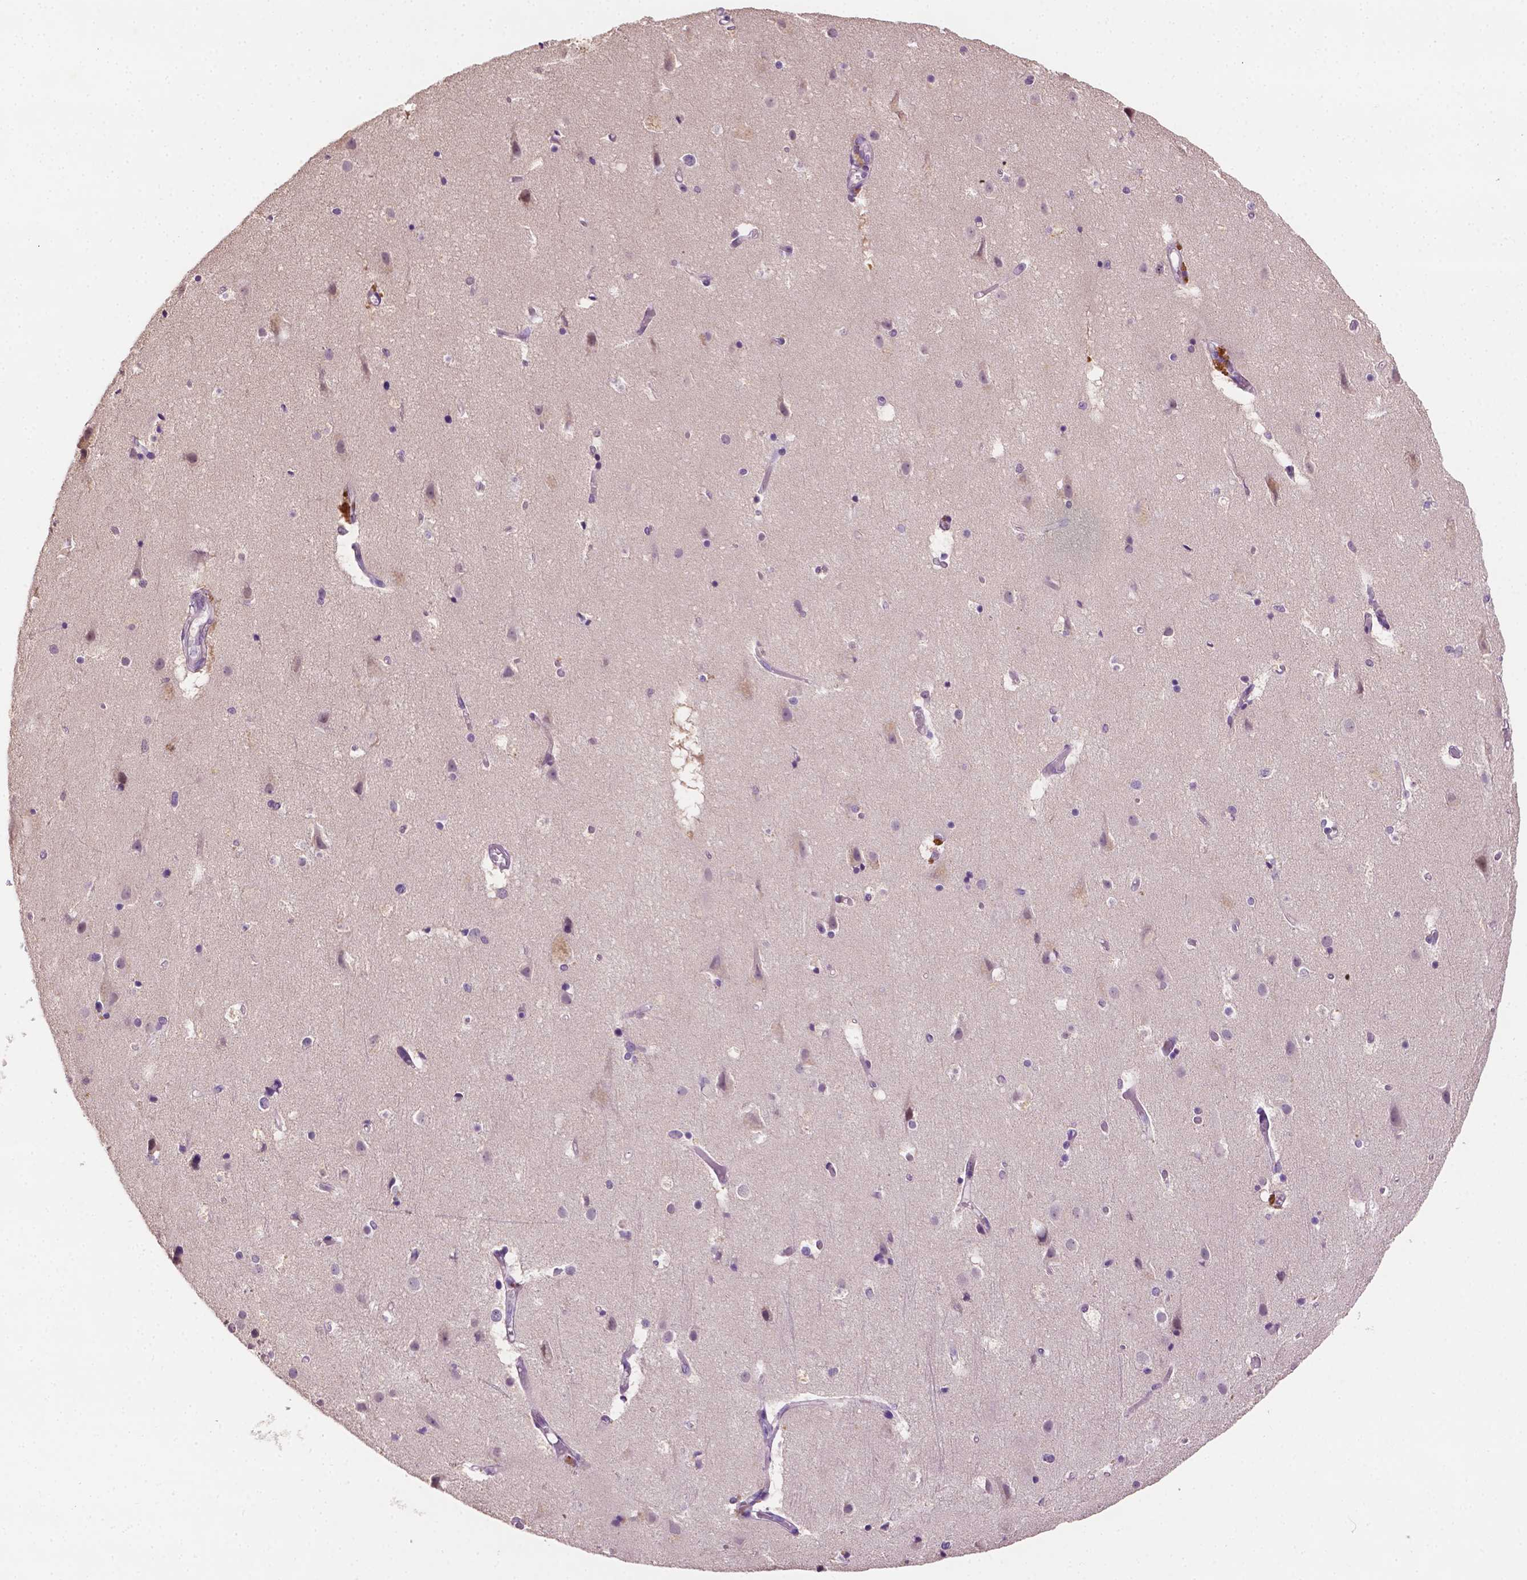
{"staining": {"intensity": "negative", "quantity": "none", "location": "none"}, "tissue": "cerebral cortex", "cell_type": "Endothelial cells", "image_type": "normal", "snomed": [{"axis": "morphology", "description": "Normal tissue, NOS"}, {"axis": "topography", "description": "Cerebral cortex"}], "caption": "DAB (3,3'-diaminobenzidine) immunohistochemical staining of normal human cerebral cortex exhibits no significant expression in endothelial cells. (Brightfield microscopy of DAB IHC at high magnification).", "gene": "MROH6", "patient": {"sex": "female", "age": 52}}